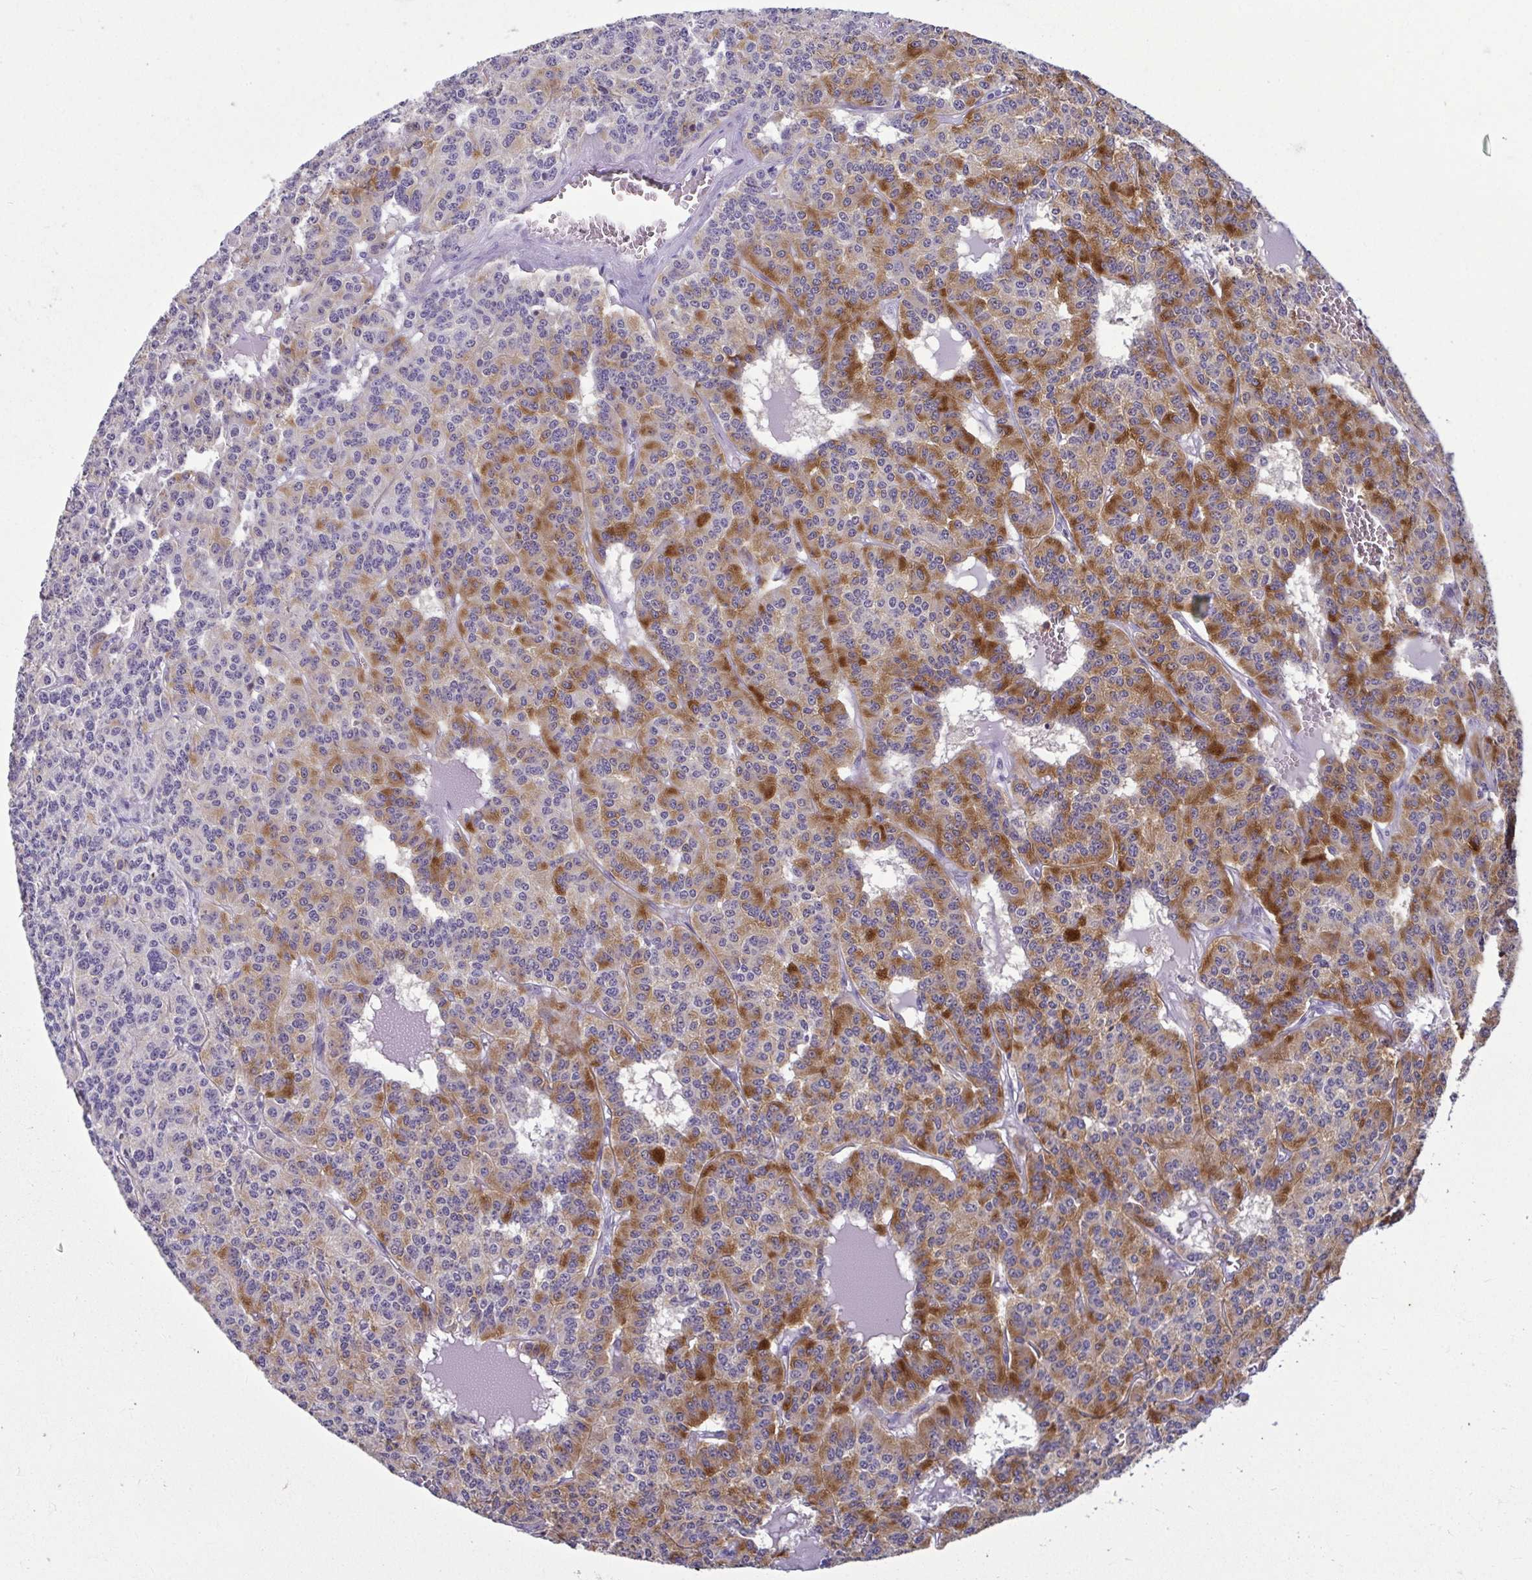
{"staining": {"intensity": "moderate", "quantity": "25%-75%", "location": "cytoplasmic/membranous"}, "tissue": "carcinoid", "cell_type": "Tumor cells", "image_type": "cancer", "snomed": [{"axis": "morphology", "description": "Carcinoid, malignant, NOS"}, {"axis": "topography", "description": "Lung"}], "caption": "A micrograph of carcinoid (malignant) stained for a protein displays moderate cytoplasmic/membranous brown staining in tumor cells.", "gene": "SERPINI1", "patient": {"sex": "female", "age": 71}}